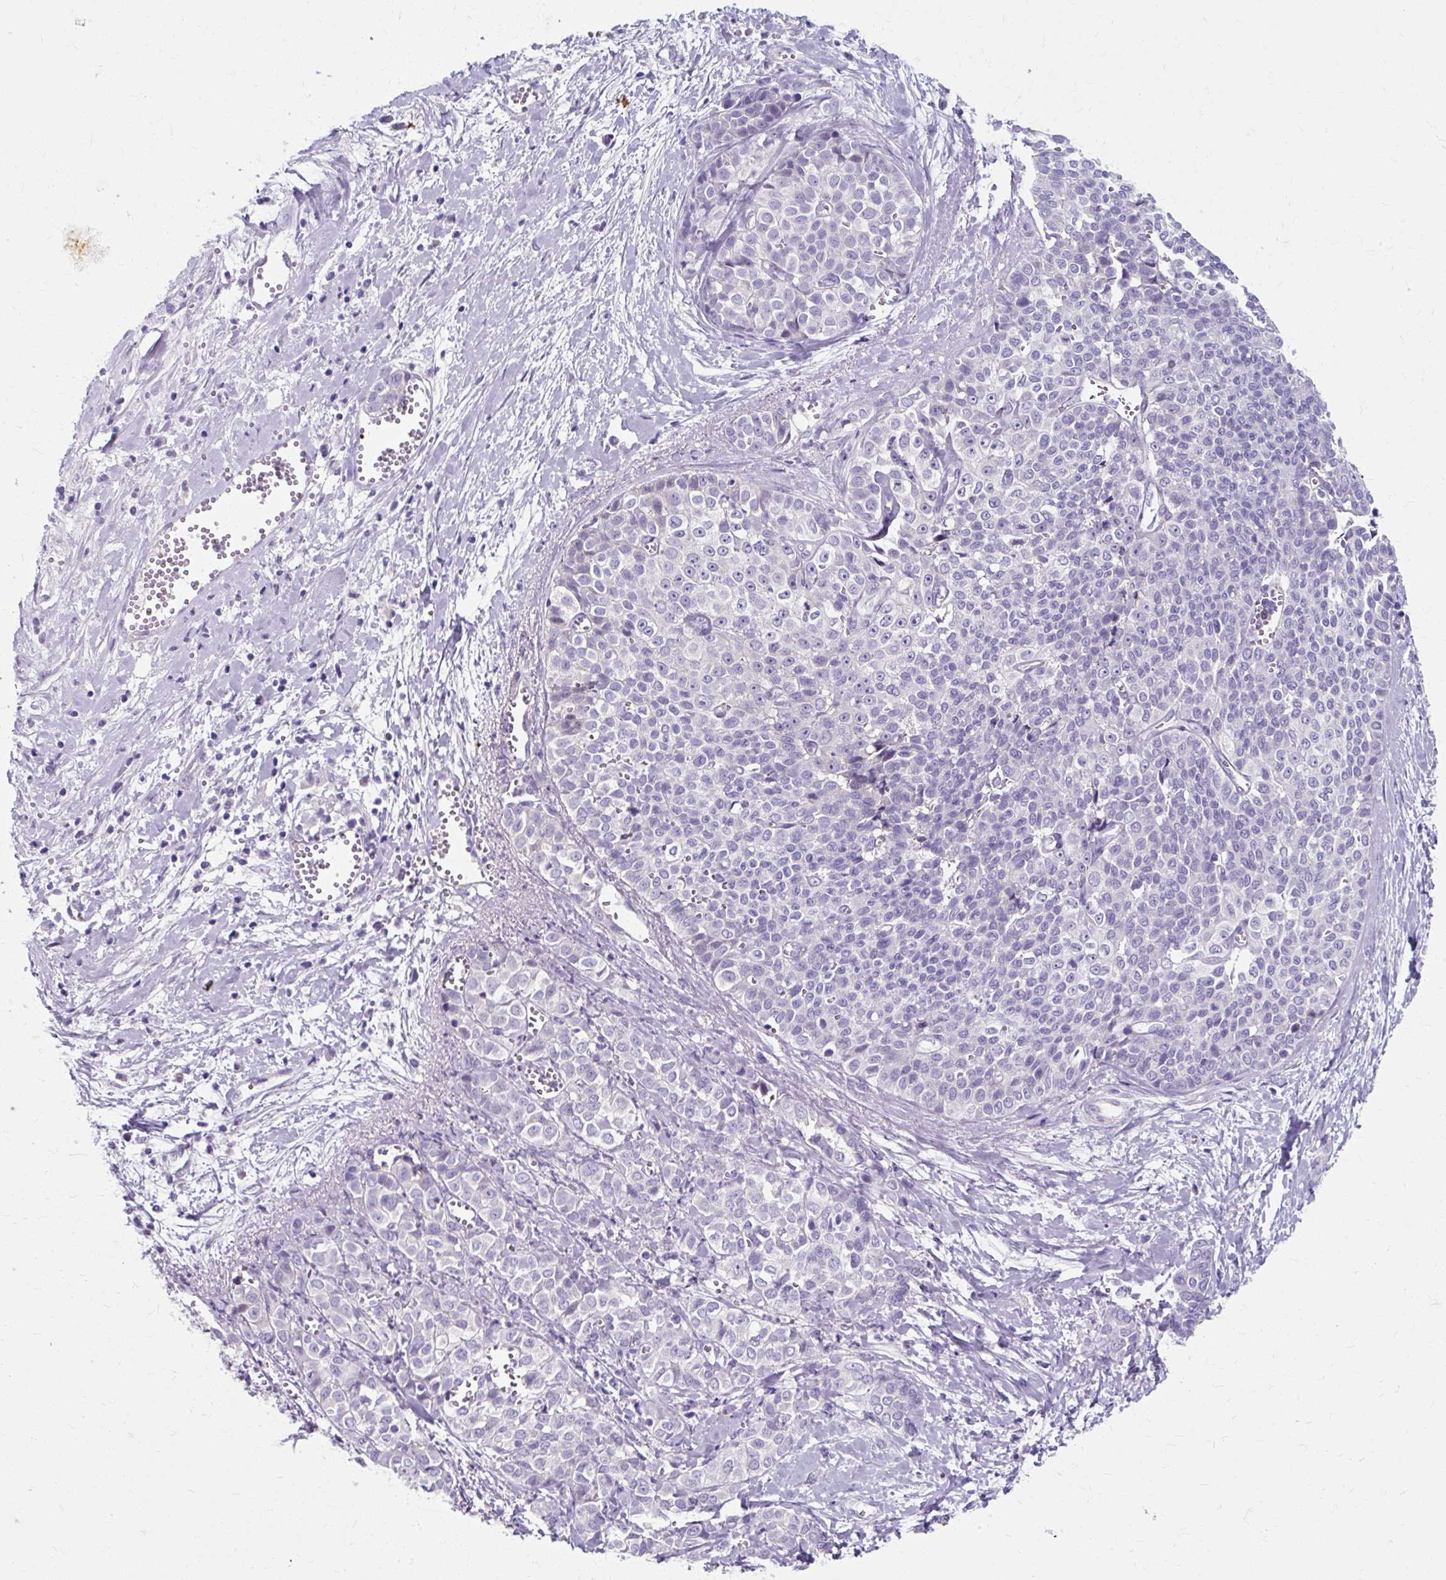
{"staining": {"intensity": "negative", "quantity": "none", "location": "none"}, "tissue": "liver cancer", "cell_type": "Tumor cells", "image_type": "cancer", "snomed": [{"axis": "morphology", "description": "Cholangiocarcinoma"}, {"axis": "topography", "description": "Liver"}], "caption": "Tumor cells are negative for protein expression in human cholangiocarcinoma (liver).", "gene": "ZNF555", "patient": {"sex": "female", "age": 77}}